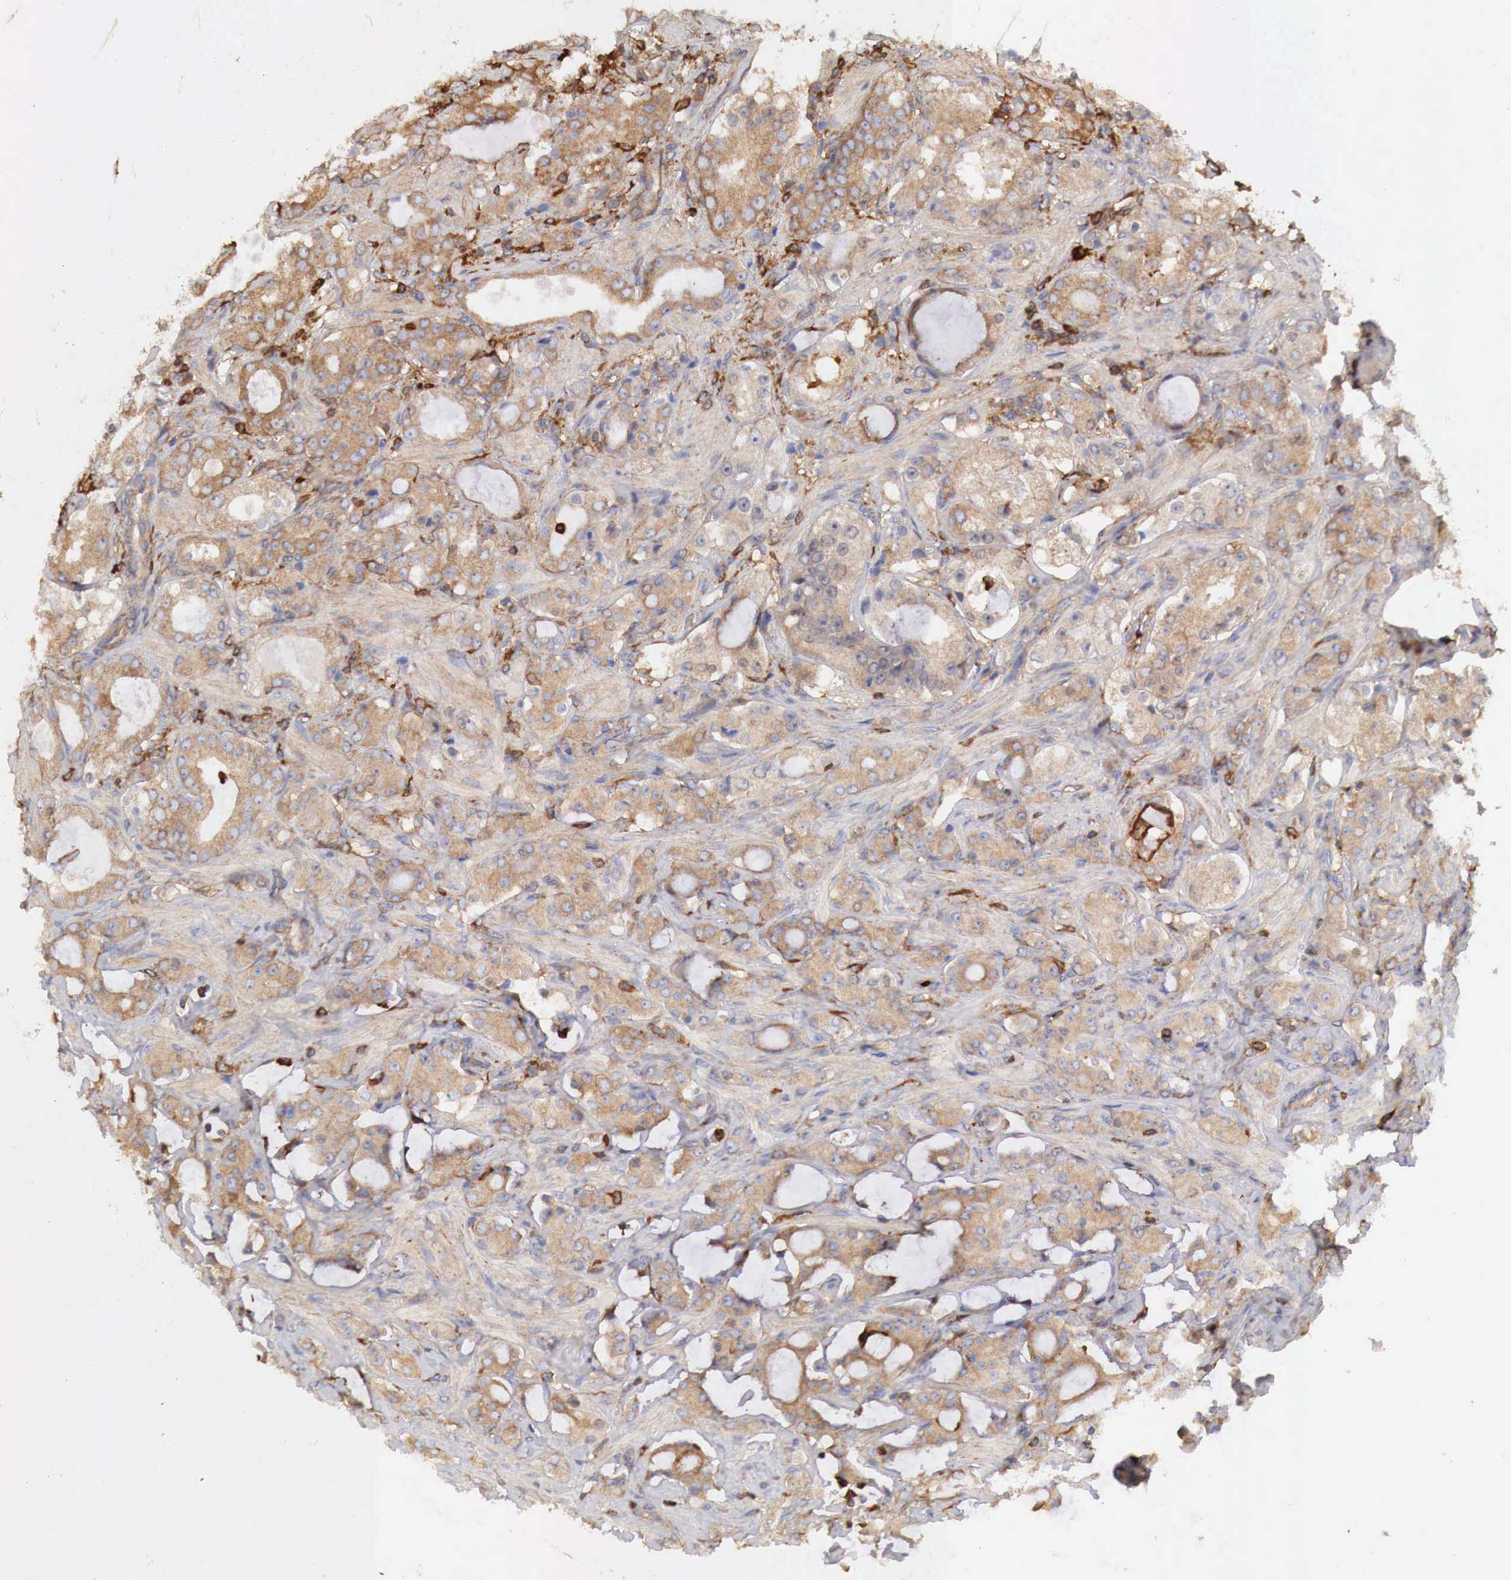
{"staining": {"intensity": "moderate", "quantity": ">75%", "location": "cytoplasmic/membranous"}, "tissue": "prostate cancer", "cell_type": "Tumor cells", "image_type": "cancer", "snomed": [{"axis": "morphology", "description": "Adenocarcinoma, Medium grade"}, {"axis": "topography", "description": "Prostate"}], "caption": "A high-resolution photomicrograph shows IHC staining of prostate cancer, which shows moderate cytoplasmic/membranous staining in approximately >75% of tumor cells.", "gene": "G6PD", "patient": {"sex": "male", "age": 73}}